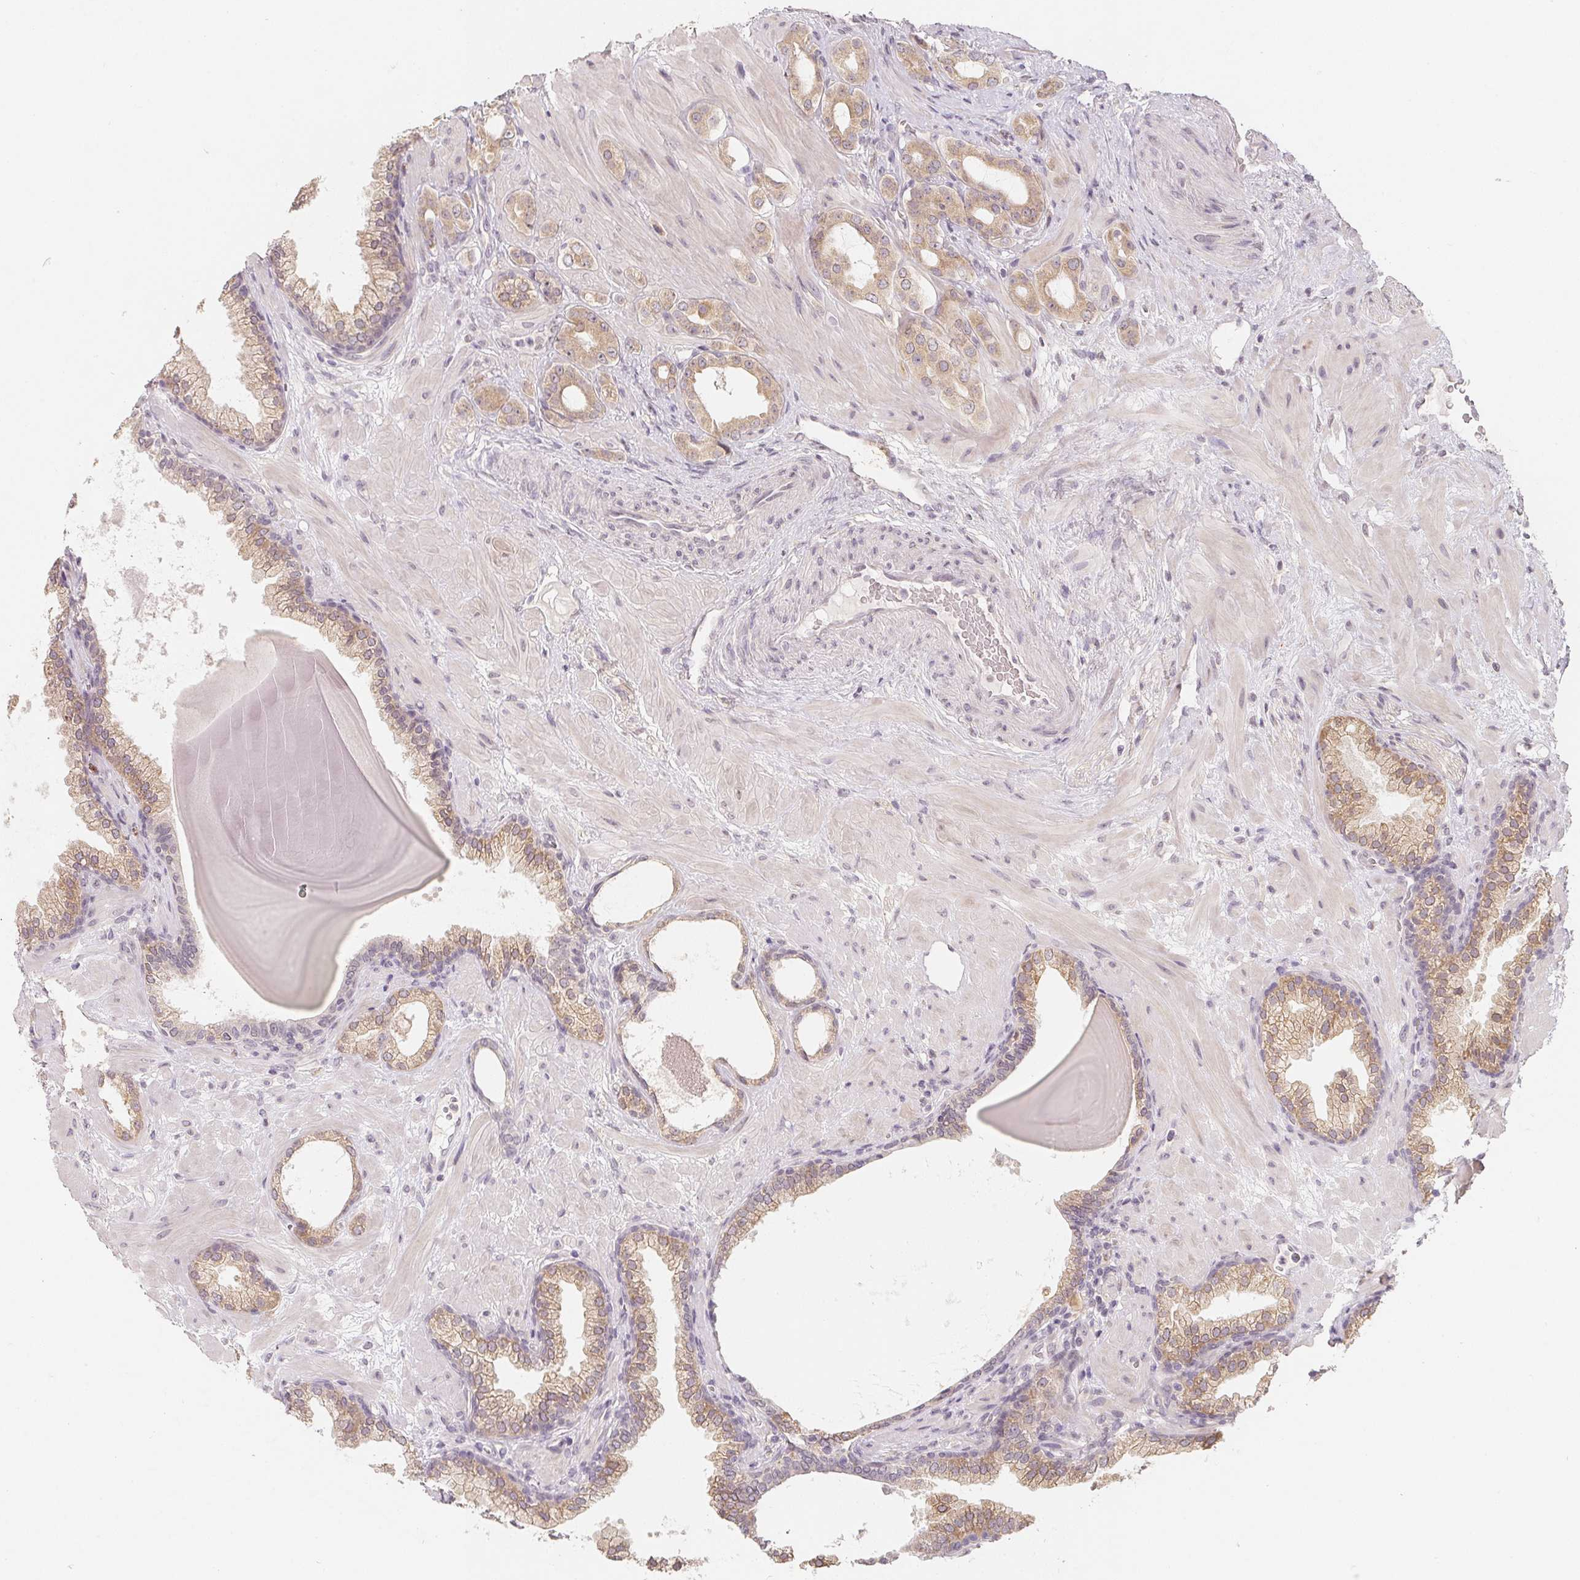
{"staining": {"intensity": "weak", "quantity": ">75%", "location": "cytoplasmic/membranous"}, "tissue": "prostate cancer", "cell_type": "Tumor cells", "image_type": "cancer", "snomed": [{"axis": "morphology", "description": "Adenocarcinoma, Low grade"}, {"axis": "topography", "description": "Prostate"}], "caption": "Protein staining of prostate adenocarcinoma (low-grade) tissue displays weak cytoplasmic/membranous expression in about >75% of tumor cells. Nuclei are stained in blue.", "gene": "SOAT1", "patient": {"sex": "male", "age": 57}}